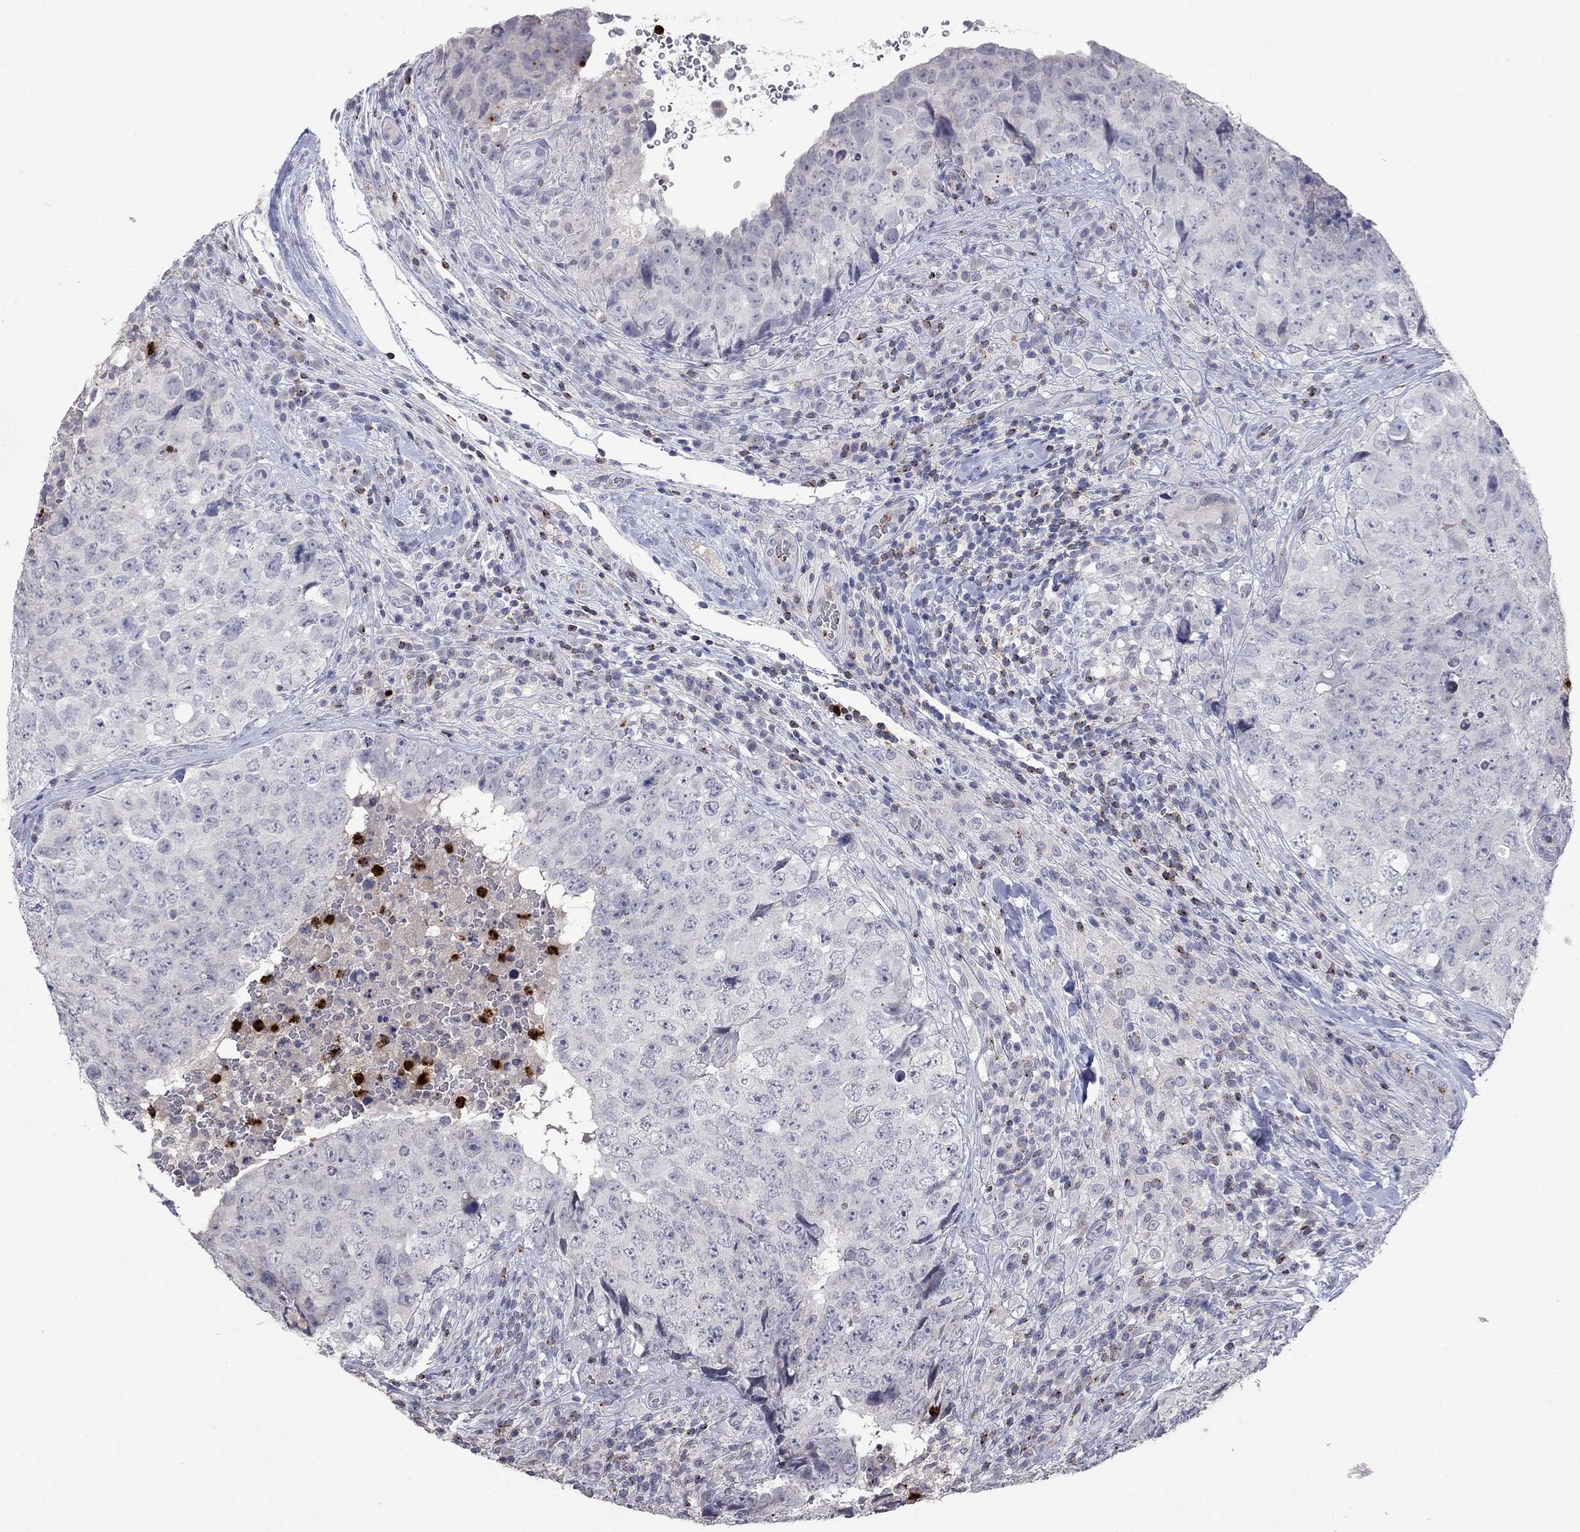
{"staining": {"intensity": "negative", "quantity": "none", "location": "none"}, "tissue": "testis cancer", "cell_type": "Tumor cells", "image_type": "cancer", "snomed": [{"axis": "morphology", "description": "Seminoma, NOS"}, {"axis": "topography", "description": "Testis"}], "caption": "Immunohistochemistry image of testis cancer (seminoma) stained for a protein (brown), which displays no staining in tumor cells.", "gene": "CCL5", "patient": {"sex": "male", "age": 34}}